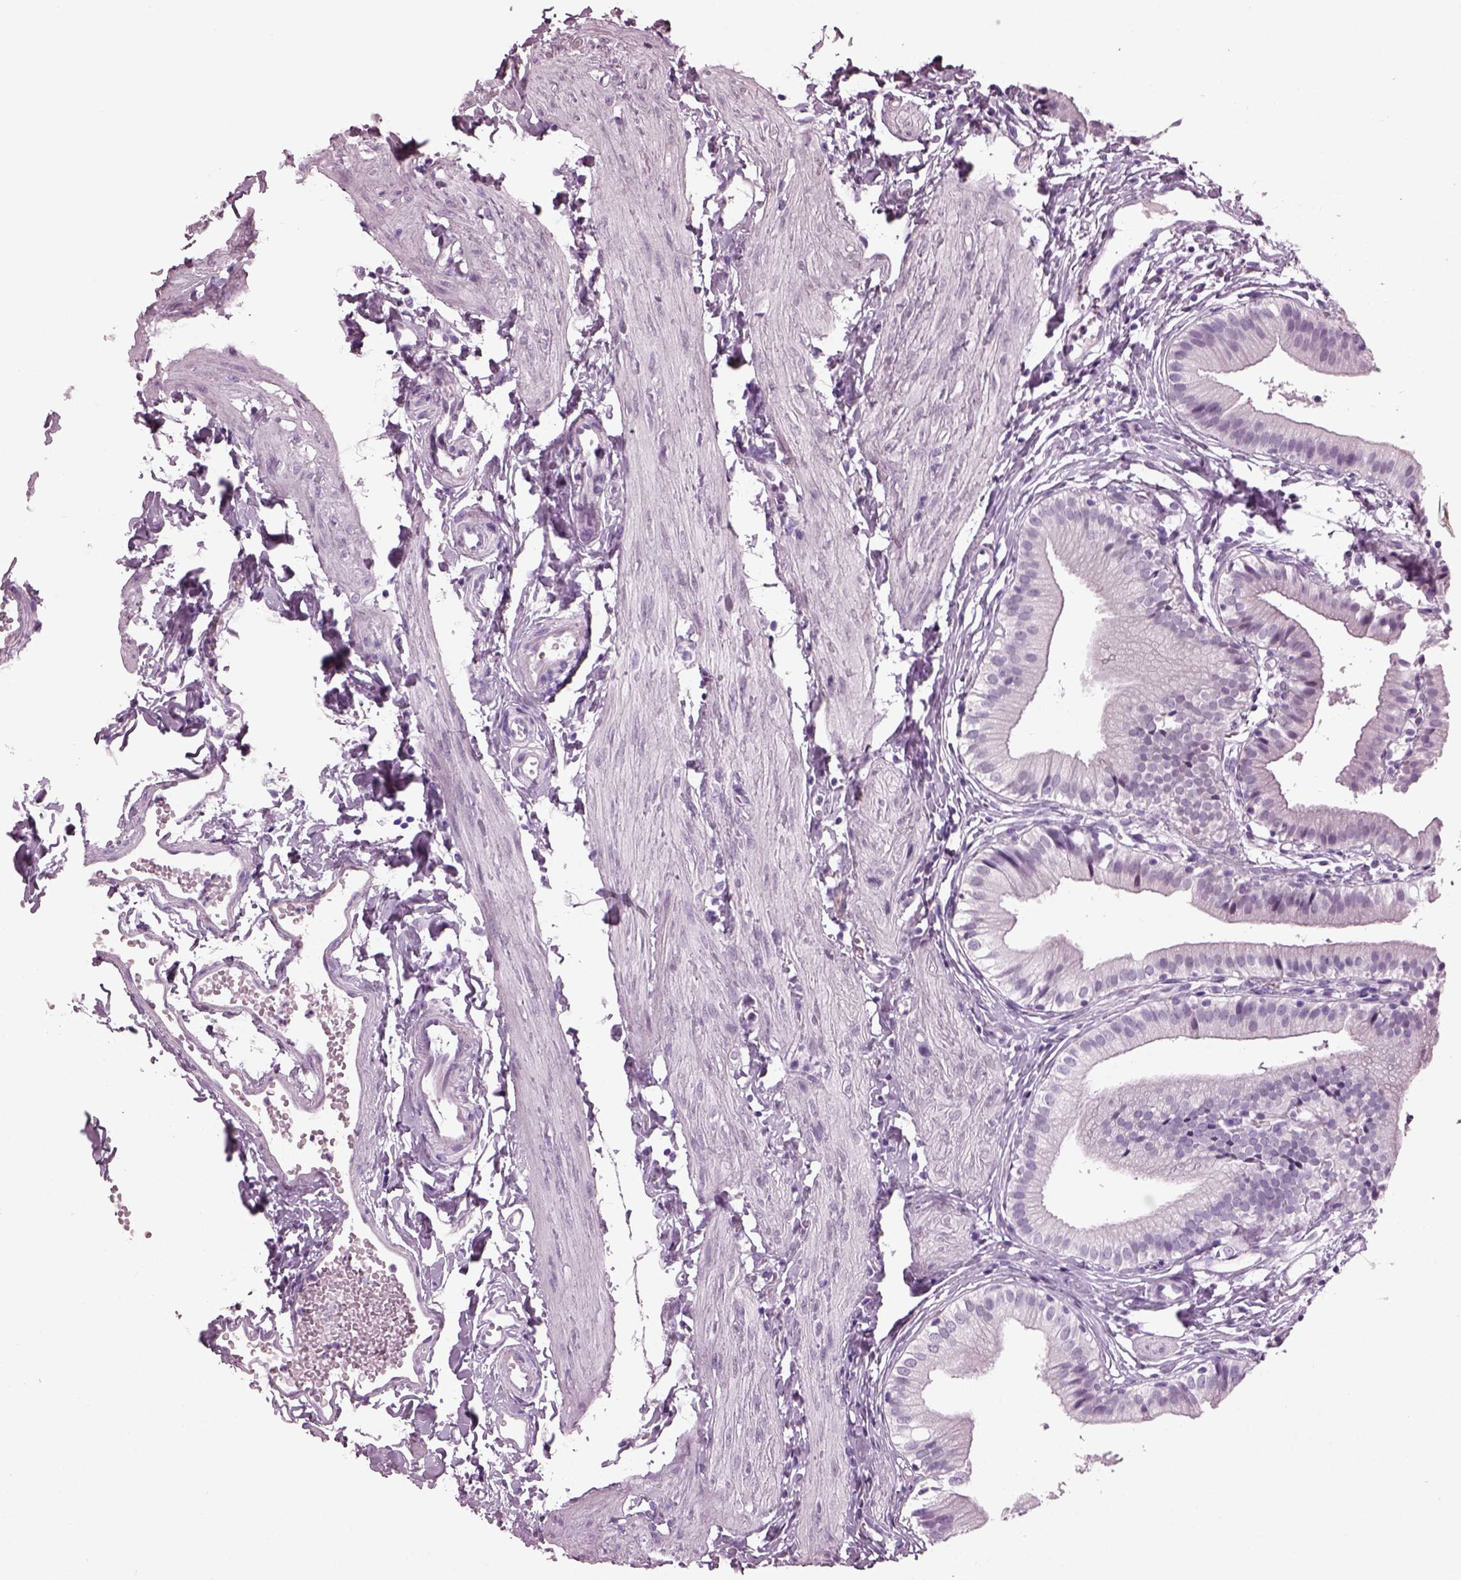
{"staining": {"intensity": "negative", "quantity": "none", "location": "none"}, "tissue": "gallbladder", "cell_type": "Glandular cells", "image_type": "normal", "snomed": [{"axis": "morphology", "description": "Normal tissue, NOS"}, {"axis": "topography", "description": "Gallbladder"}], "caption": "This histopathology image is of benign gallbladder stained with IHC to label a protein in brown with the nuclei are counter-stained blue. There is no expression in glandular cells.", "gene": "KRTAP3", "patient": {"sex": "female", "age": 47}}